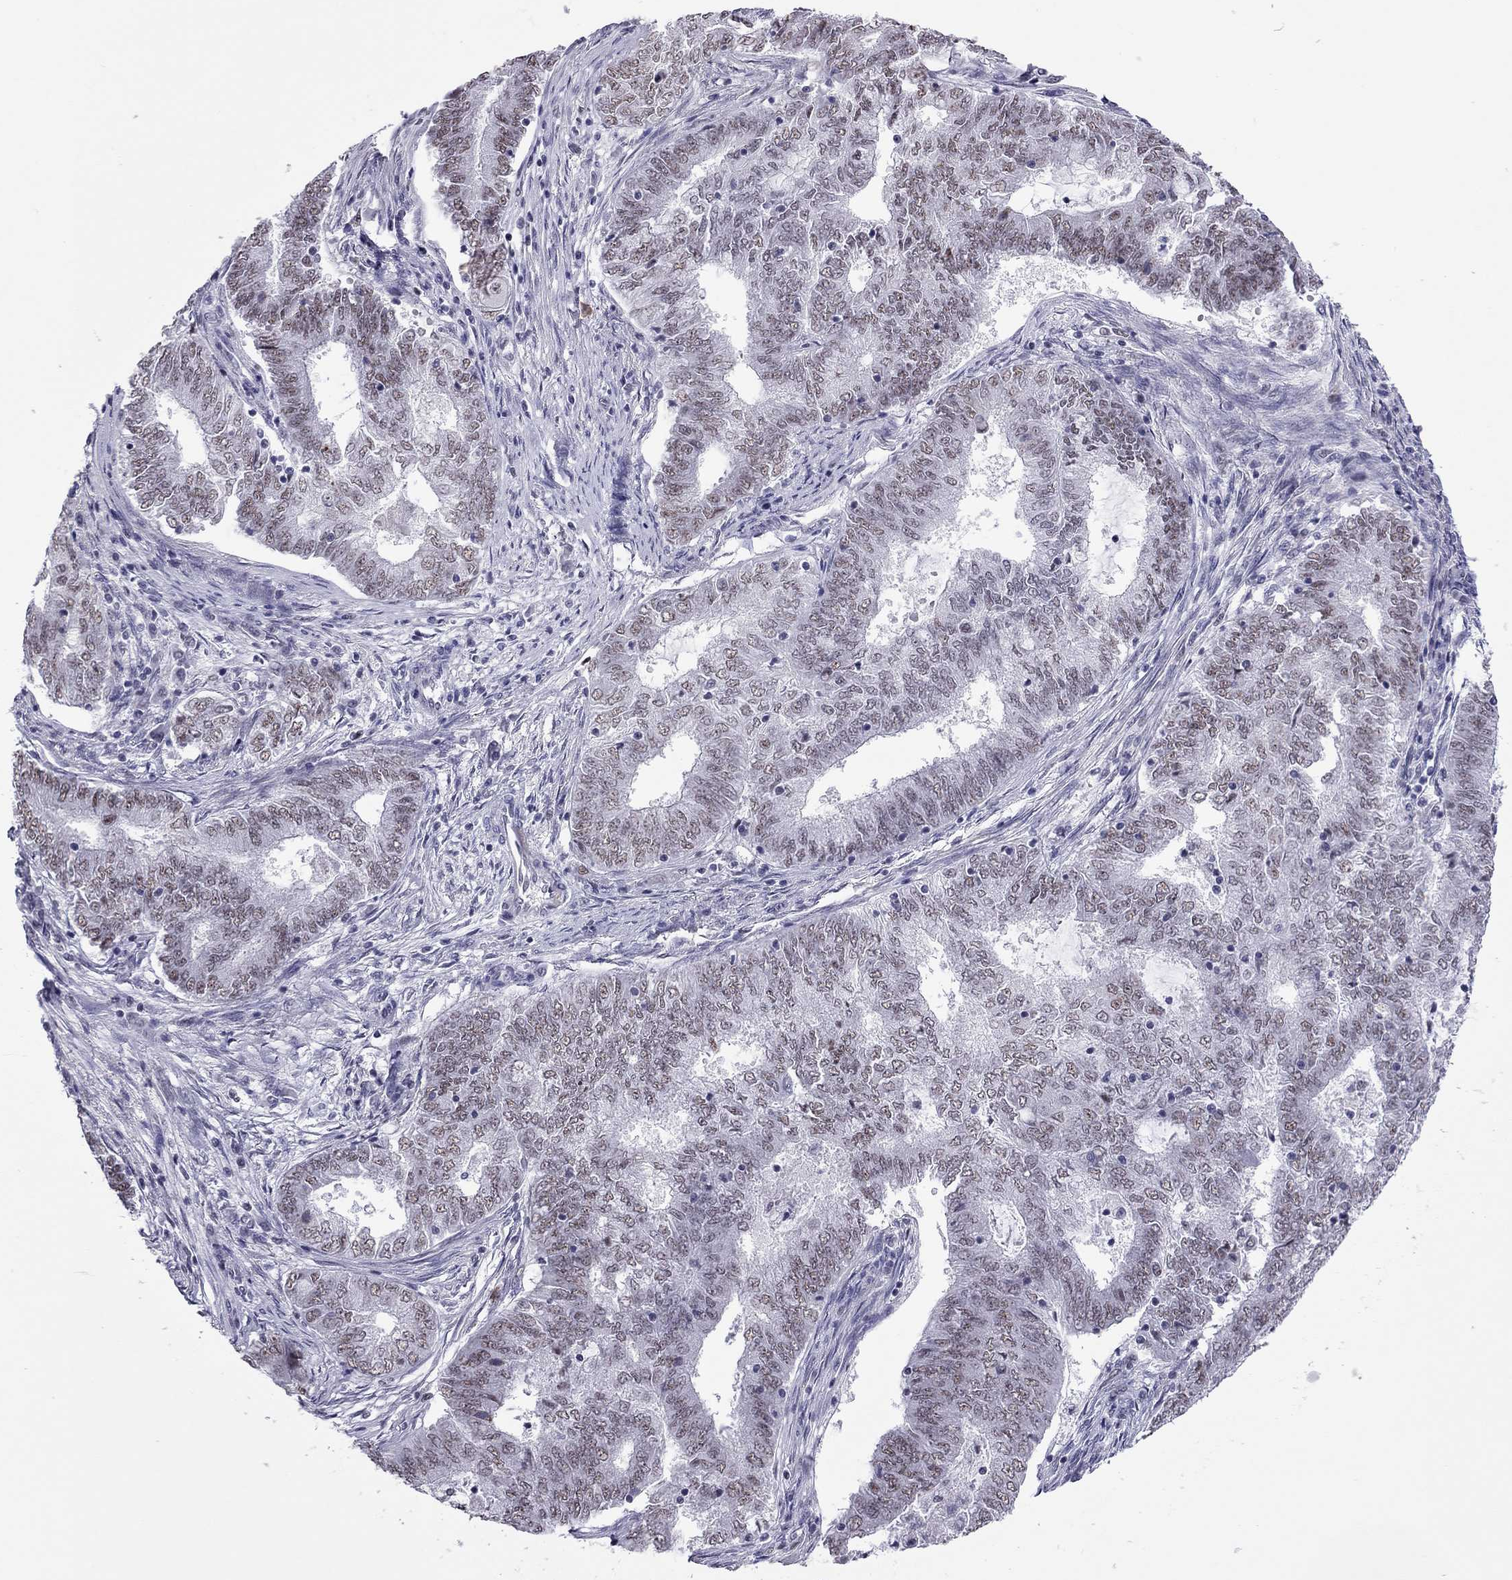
{"staining": {"intensity": "weak", "quantity": ">75%", "location": "nuclear"}, "tissue": "endometrial cancer", "cell_type": "Tumor cells", "image_type": "cancer", "snomed": [{"axis": "morphology", "description": "Adenocarcinoma, NOS"}, {"axis": "topography", "description": "Endometrium"}], "caption": "Protein staining shows weak nuclear positivity in about >75% of tumor cells in endometrial adenocarcinoma.", "gene": "PPP1R3A", "patient": {"sex": "female", "age": 62}}